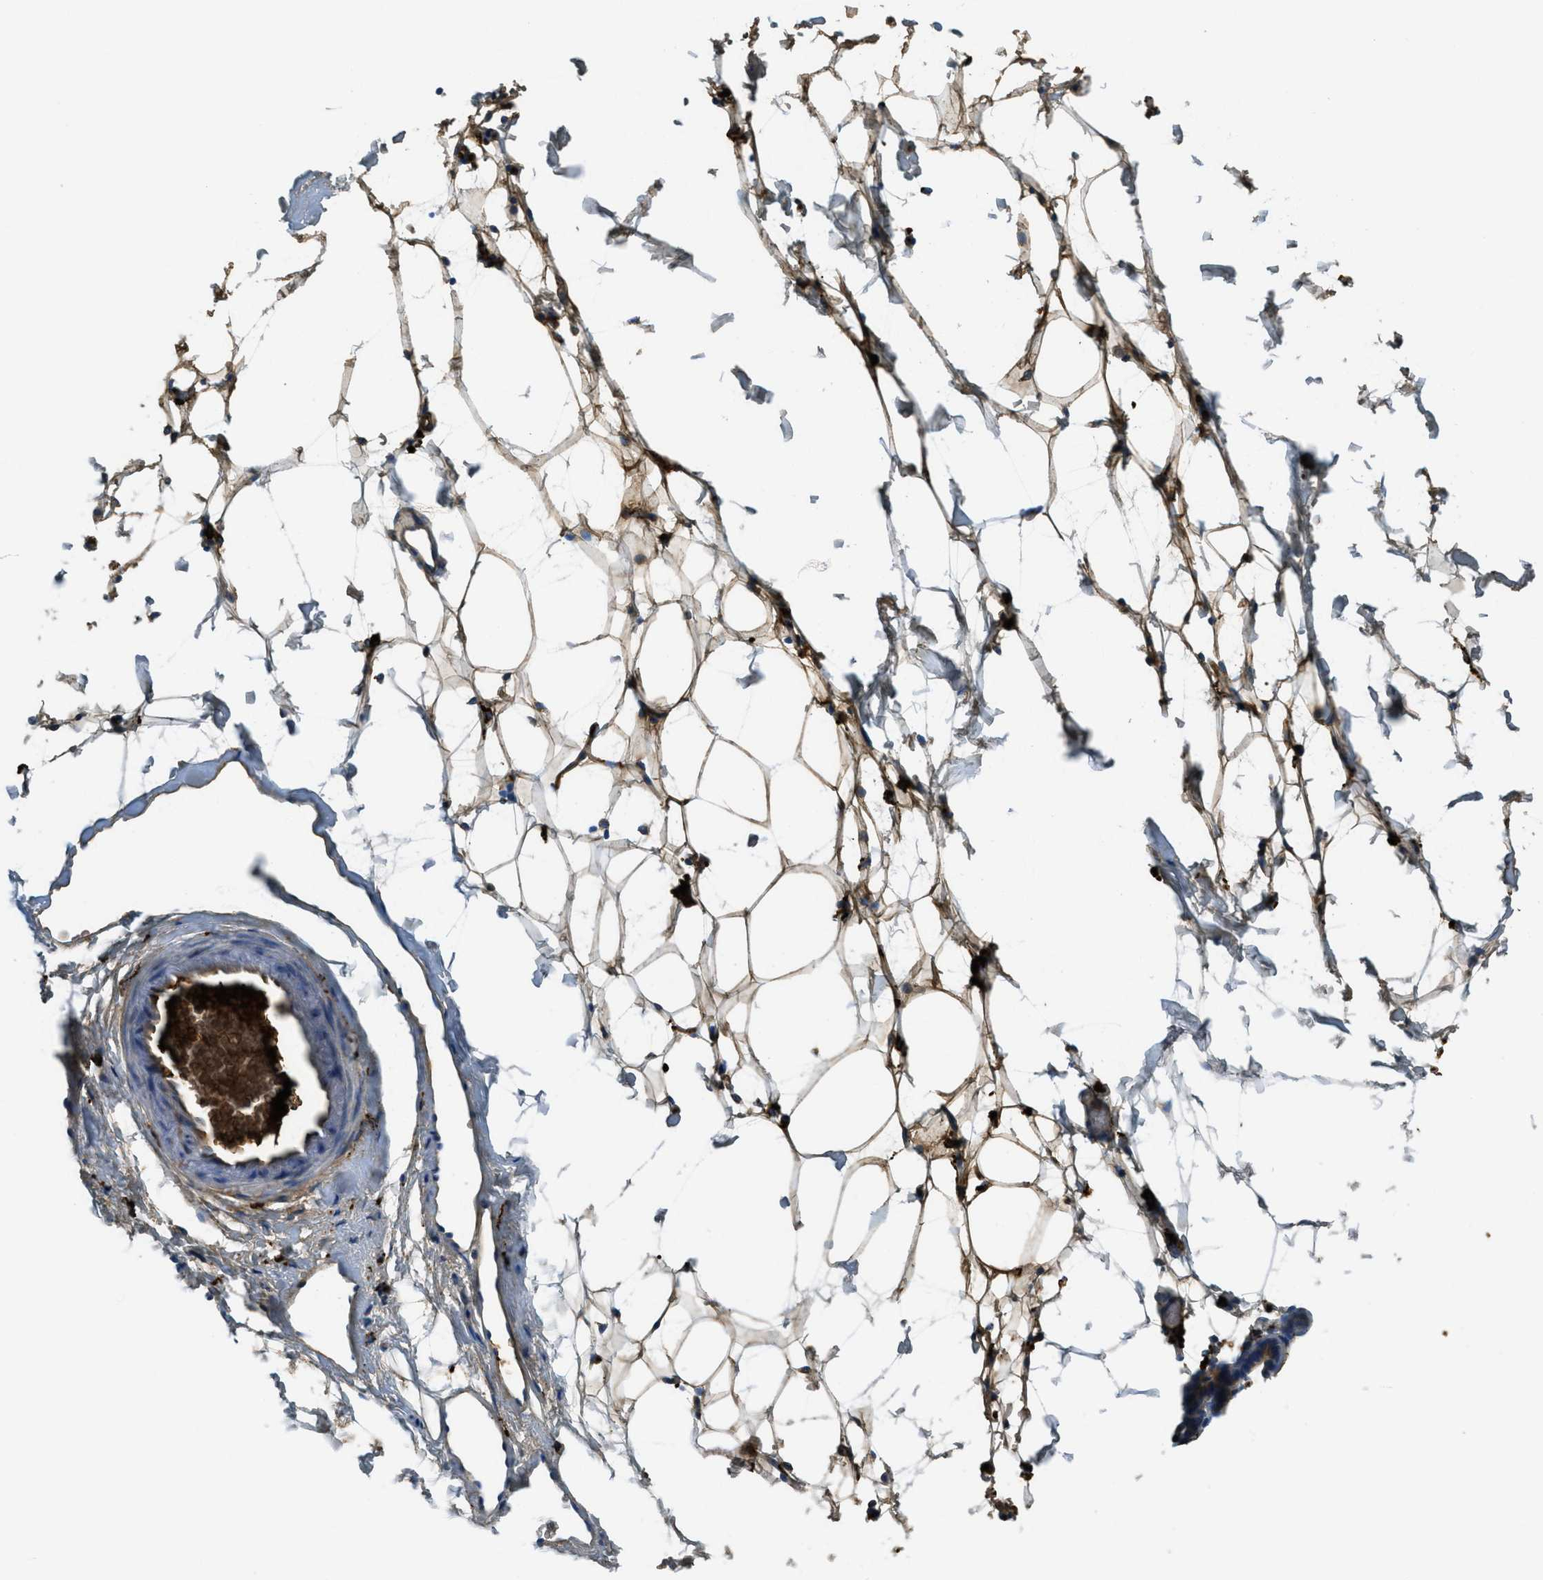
{"staining": {"intensity": "moderate", "quantity": ">75%", "location": "cytoplasmic/membranous"}, "tissue": "adipose tissue", "cell_type": "Adipocytes", "image_type": "normal", "snomed": [{"axis": "morphology", "description": "Normal tissue, NOS"}, {"axis": "topography", "description": "Breast"}, {"axis": "topography", "description": "Soft tissue"}], "caption": "IHC photomicrograph of normal adipose tissue: human adipose tissue stained using immunohistochemistry demonstrates medium levels of moderate protein expression localized specifically in the cytoplasmic/membranous of adipocytes, appearing as a cytoplasmic/membranous brown color.", "gene": "TRIM59", "patient": {"sex": "female", "age": 75}}